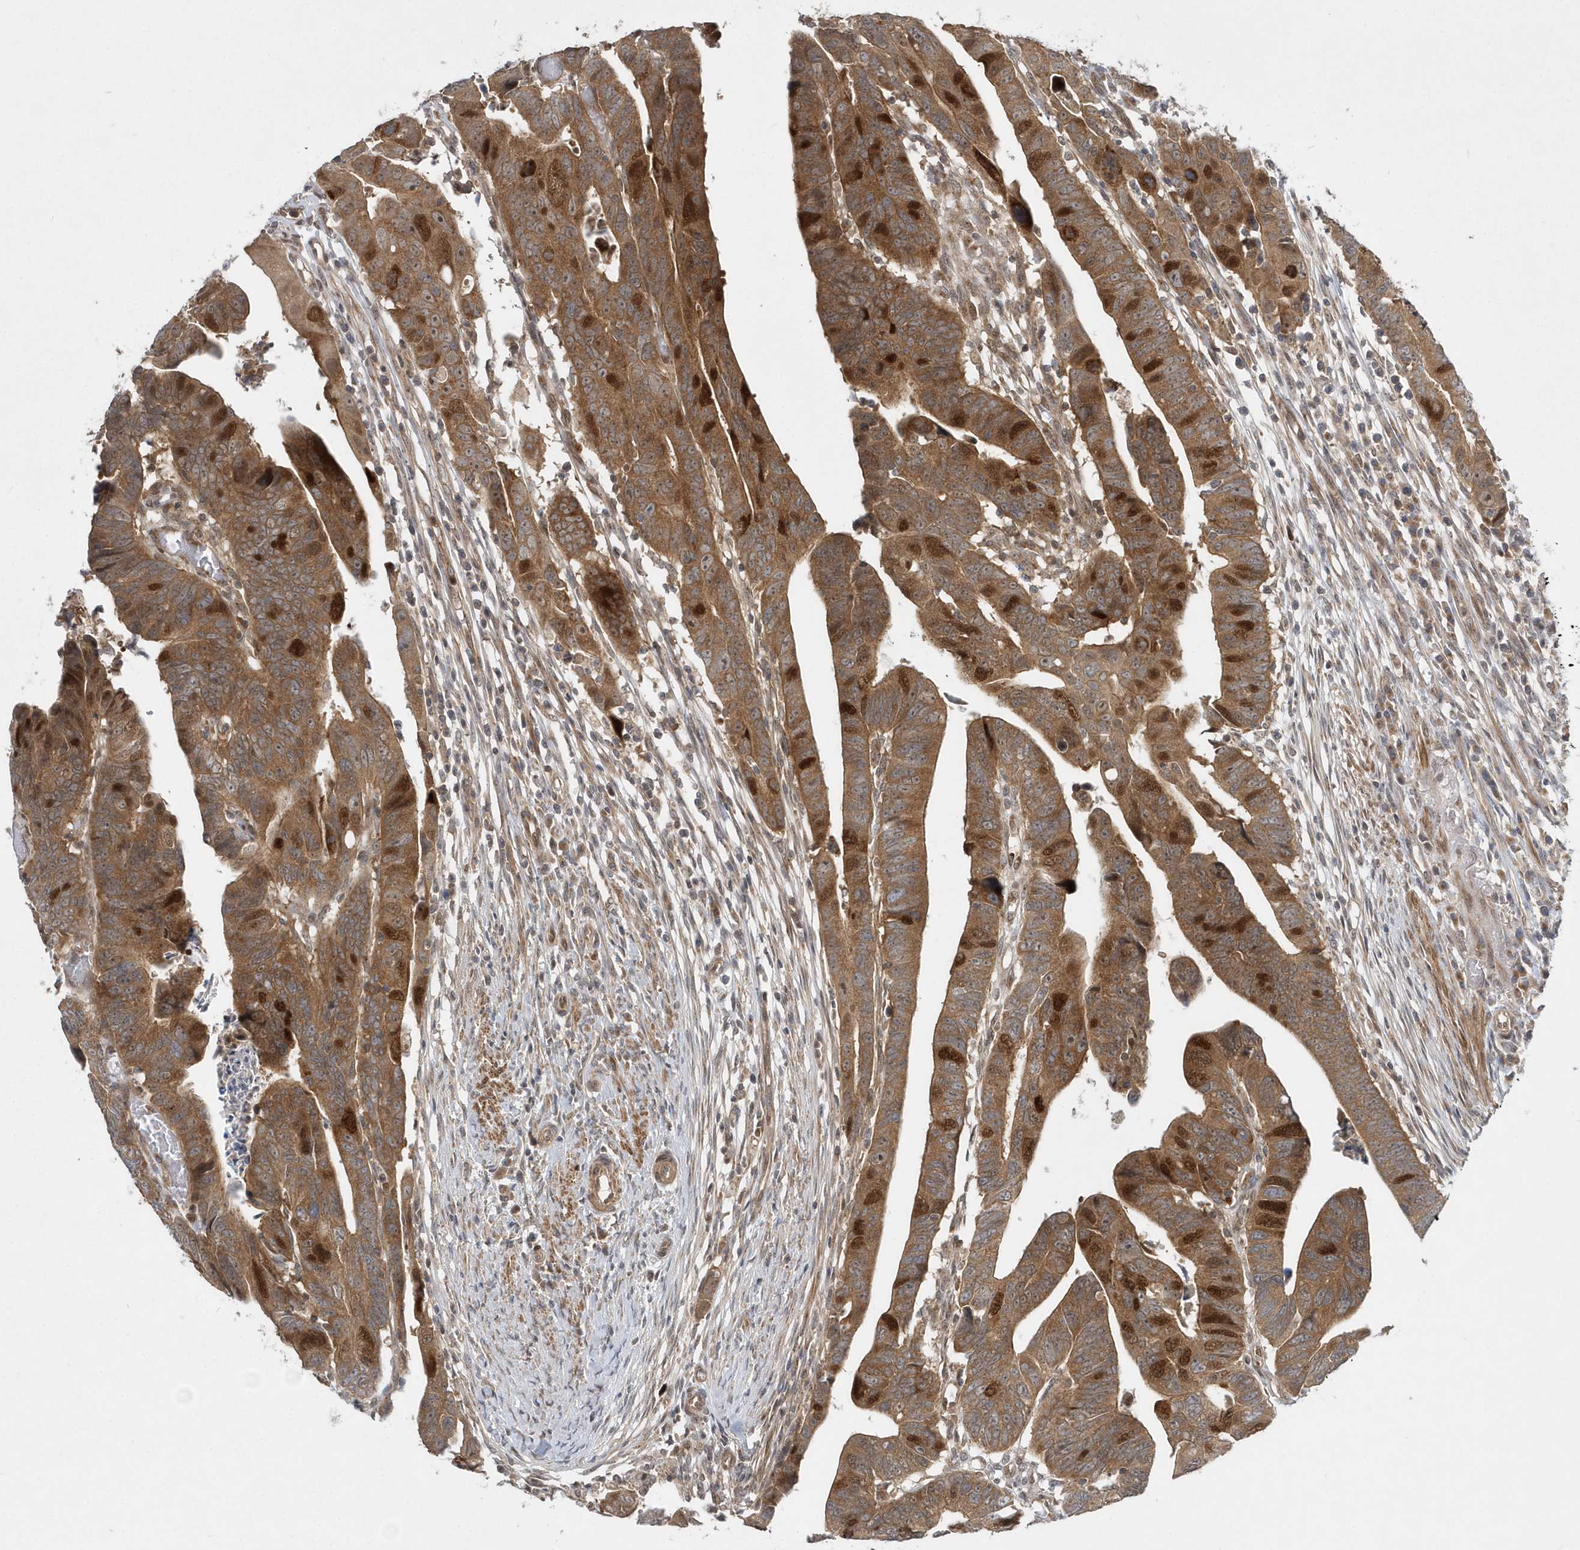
{"staining": {"intensity": "moderate", "quantity": ">75%", "location": "cytoplasmic/membranous,nuclear"}, "tissue": "colorectal cancer", "cell_type": "Tumor cells", "image_type": "cancer", "snomed": [{"axis": "morphology", "description": "Adenocarcinoma, NOS"}, {"axis": "topography", "description": "Rectum"}], "caption": "A histopathology image of human adenocarcinoma (colorectal) stained for a protein exhibits moderate cytoplasmic/membranous and nuclear brown staining in tumor cells.", "gene": "MXI1", "patient": {"sex": "female", "age": 65}}